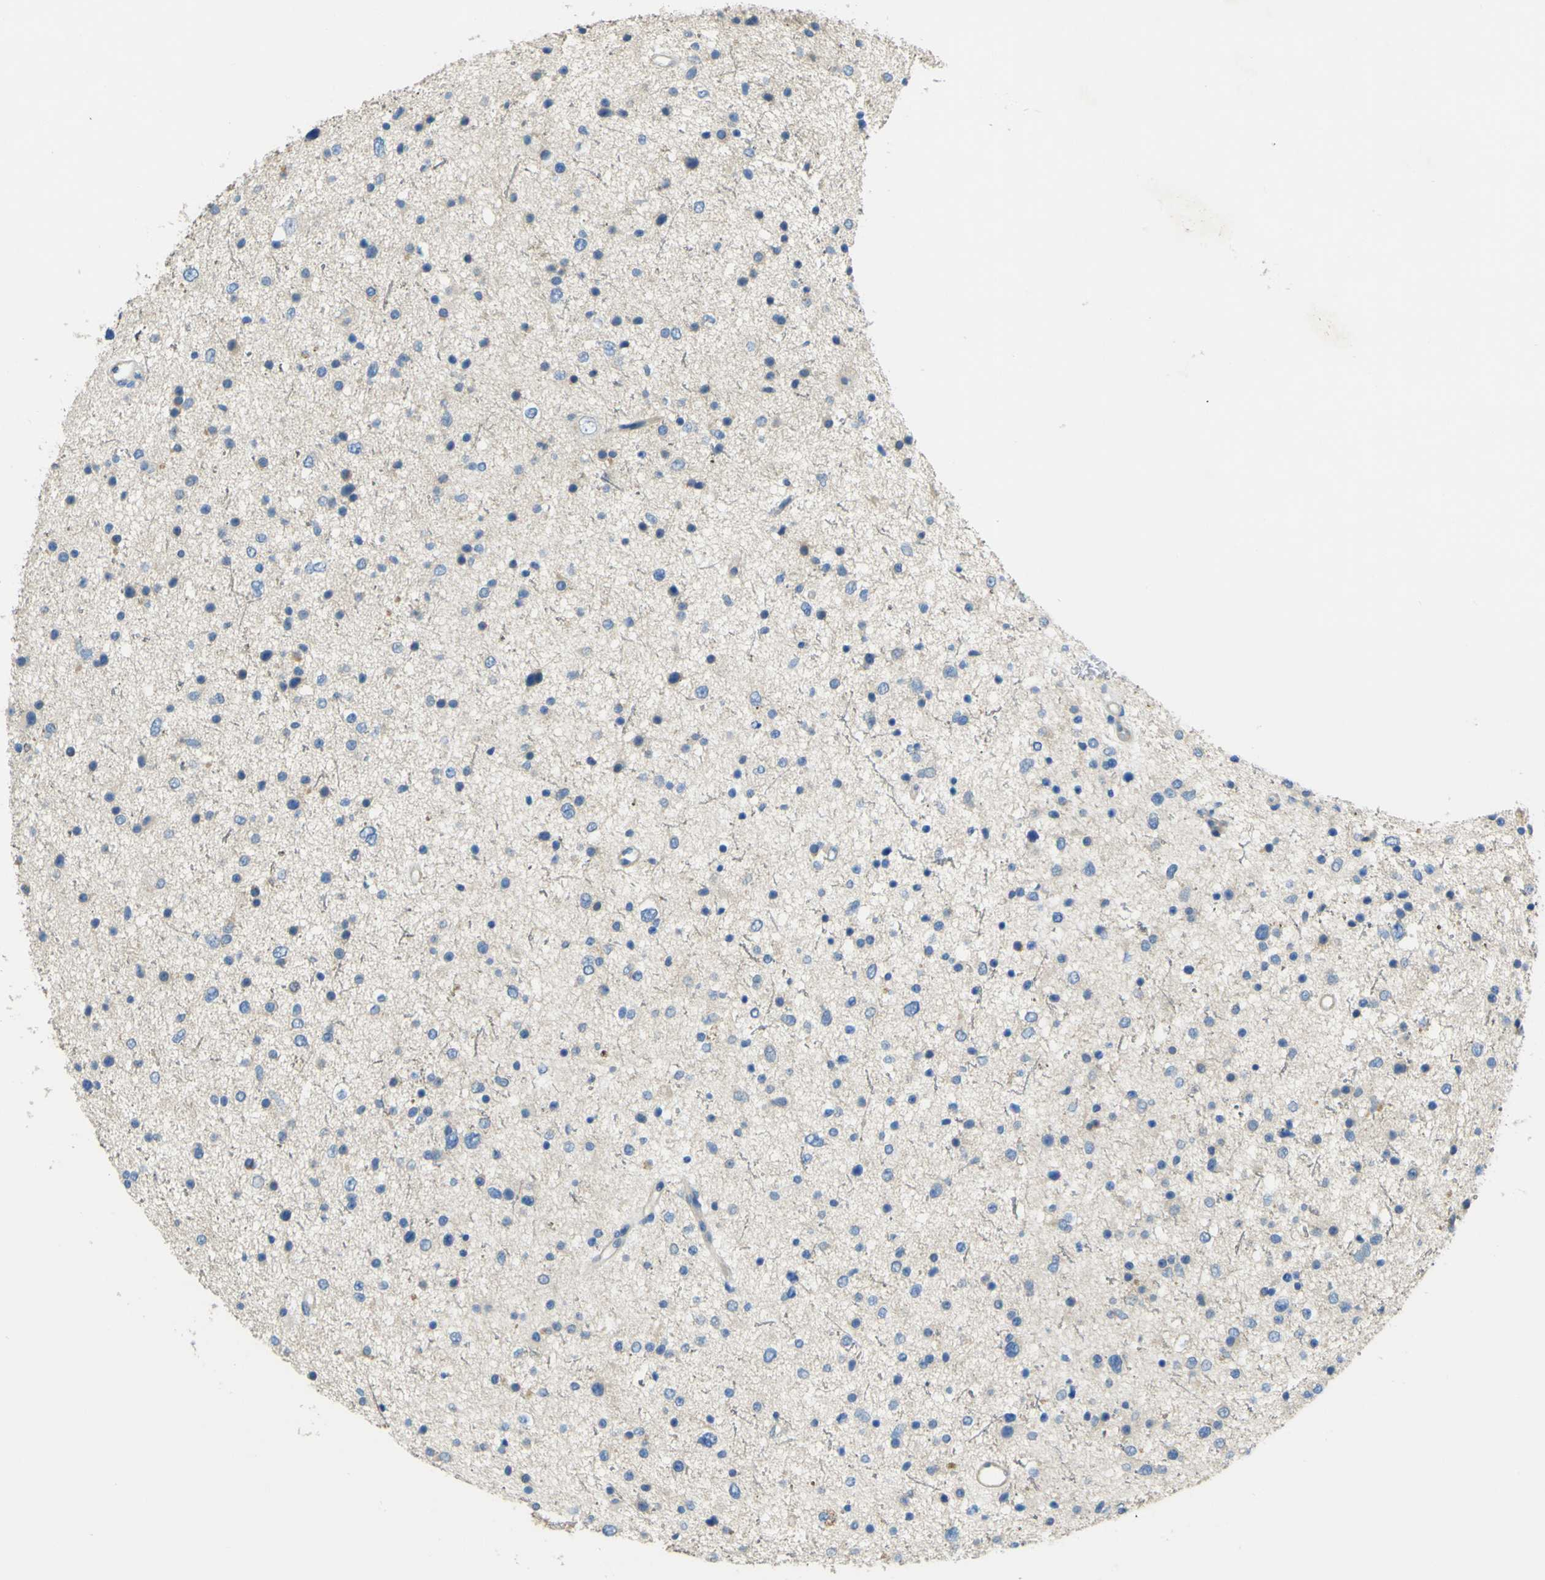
{"staining": {"intensity": "negative", "quantity": "none", "location": "none"}, "tissue": "glioma", "cell_type": "Tumor cells", "image_type": "cancer", "snomed": [{"axis": "morphology", "description": "Glioma, malignant, Low grade"}, {"axis": "topography", "description": "Brain"}], "caption": "Human glioma stained for a protein using IHC demonstrates no staining in tumor cells.", "gene": "OGN", "patient": {"sex": "female", "age": 37}}